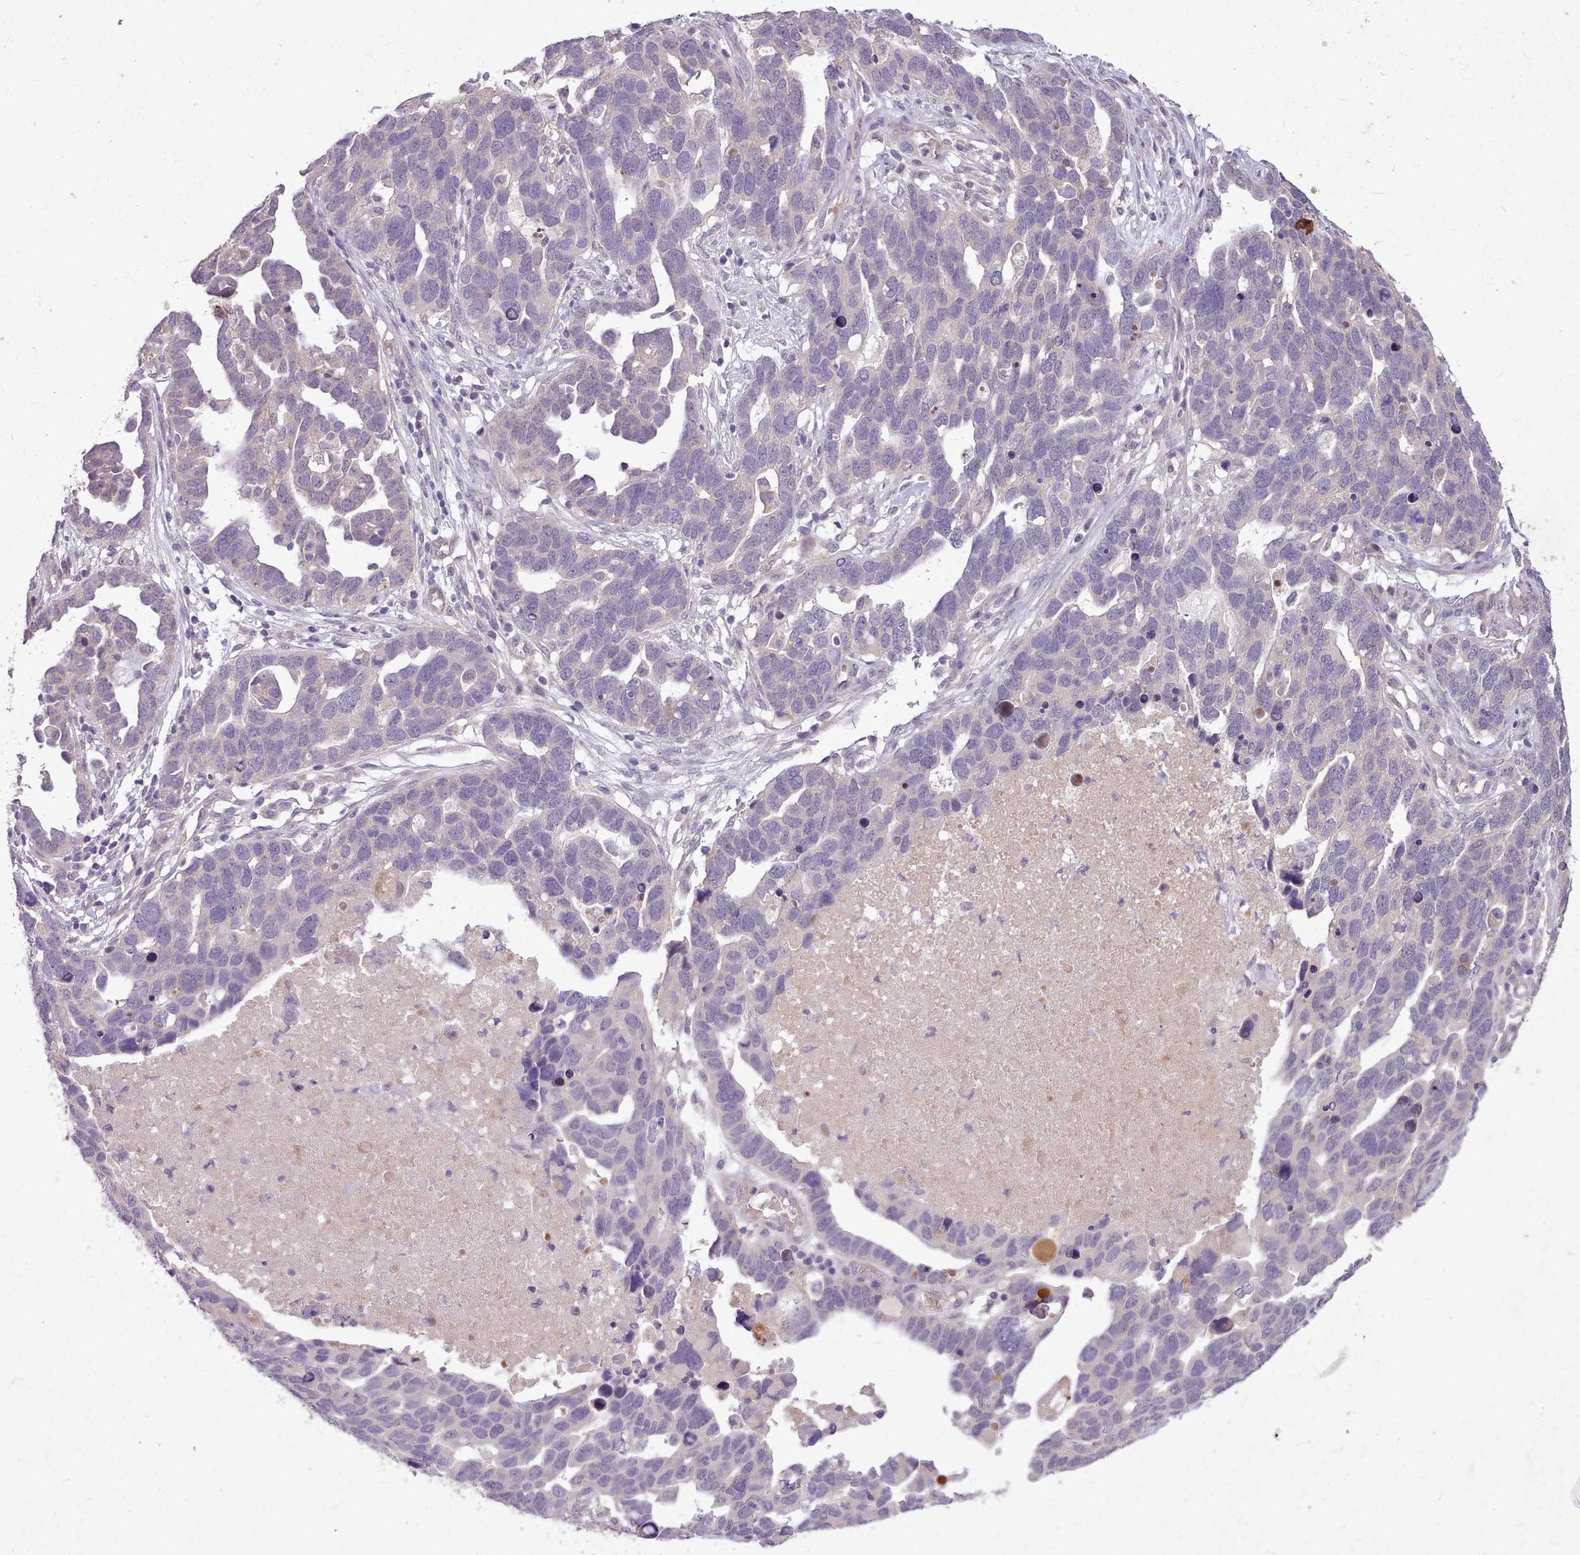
{"staining": {"intensity": "negative", "quantity": "none", "location": "none"}, "tissue": "ovarian cancer", "cell_type": "Tumor cells", "image_type": "cancer", "snomed": [{"axis": "morphology", "description": "Cystadenocarcinoma, serous, NOS"}, {"axis": "topography", "description": "Ovary"}], "caption": "The IHC histopathology image has no significant expression in tumor cells of ovarian cancer (serous cystadenocarcinoma) tissue.", "gene": "ZNF607", "patient": {"sex": "female", "age": 54}}